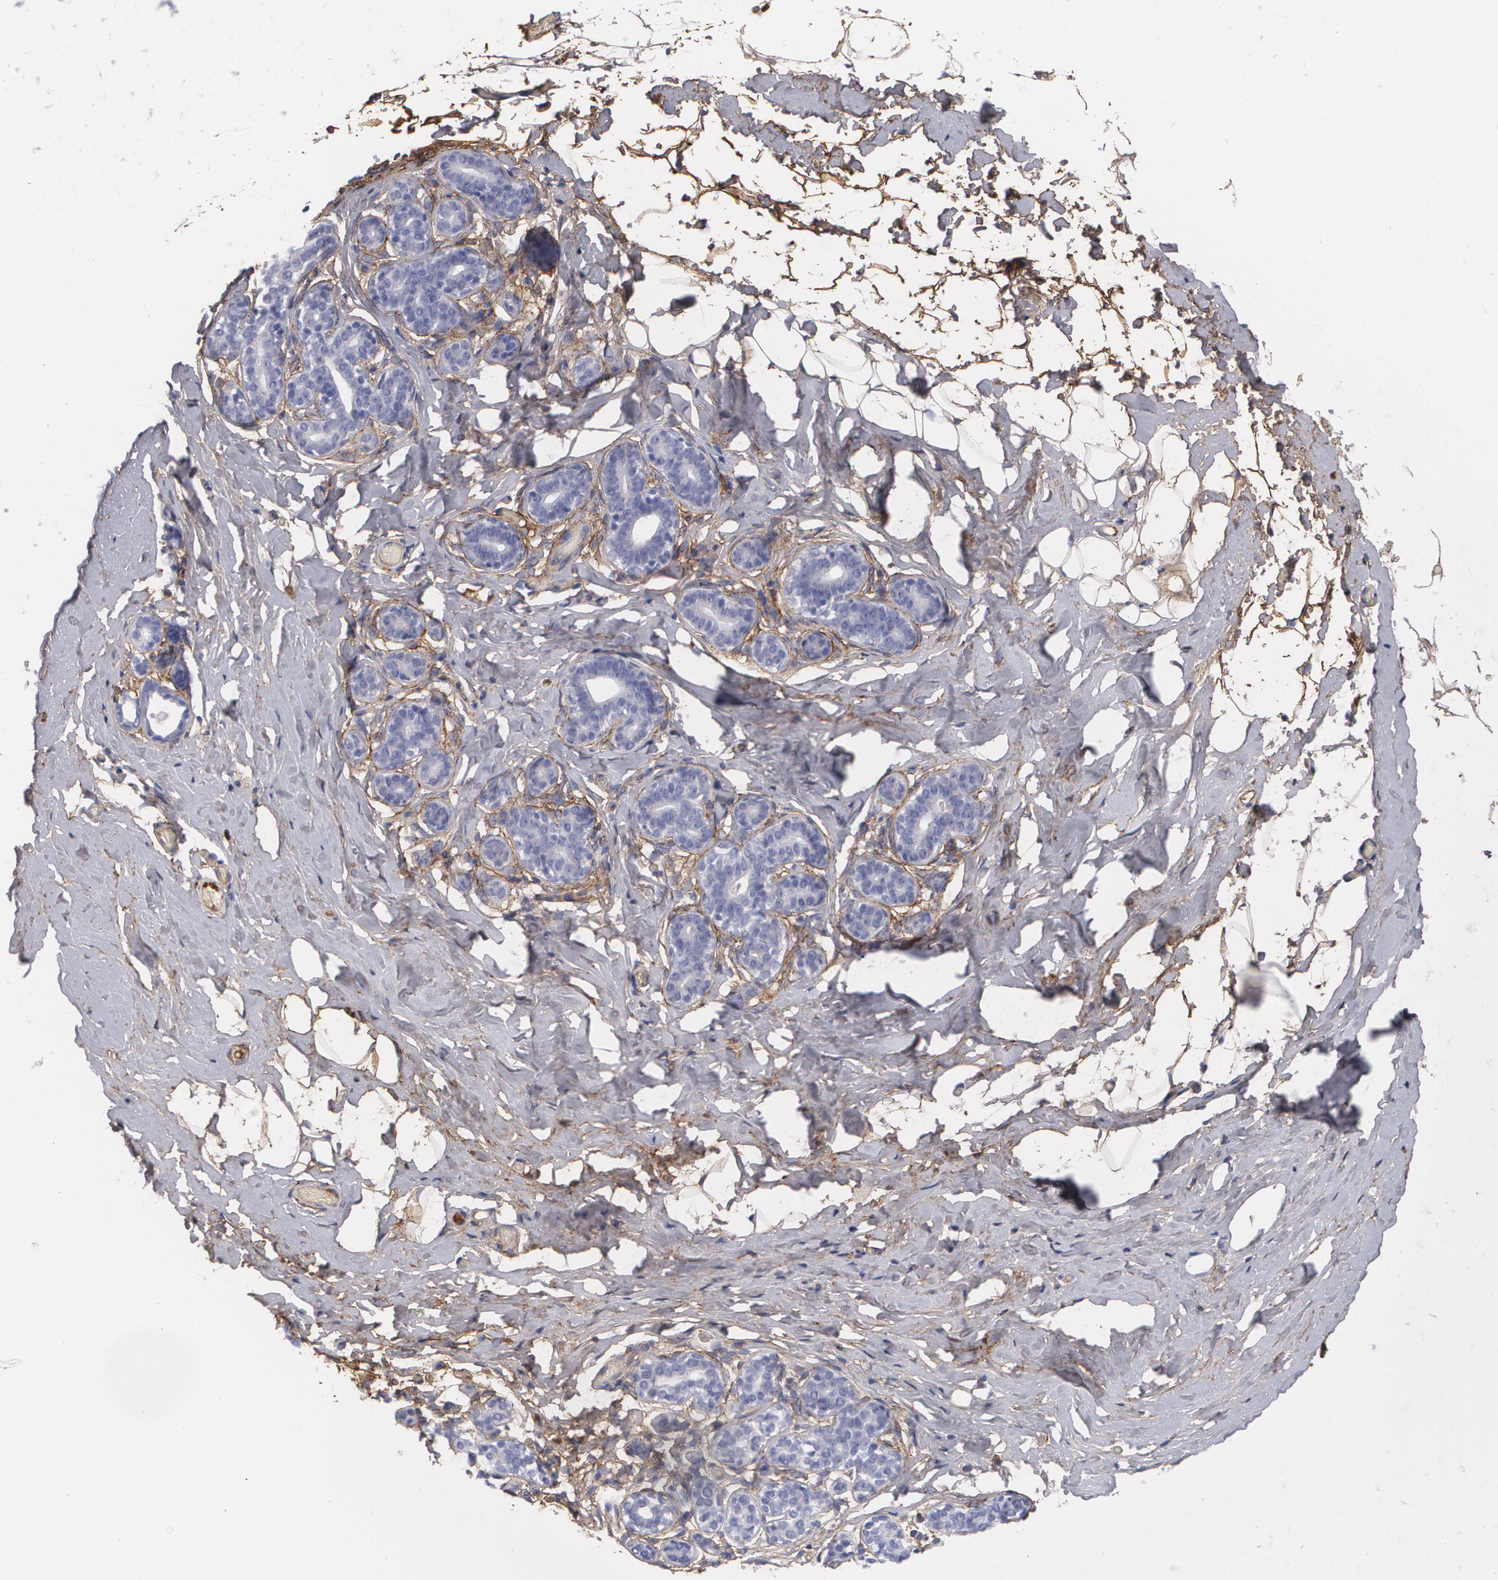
{"staining": {"intensity": "moderate", "quantity": "25%-75%", "location": "cytoplasmic/membranous"}, "tissue": "breast", "cell_type": "Adipocytes", "image_type": "normal", "snomed": [{"axis": "morphology", "description": "Normal tissue, NOS"}, {"axis": "topography", "description": "Breast"}, {"axis": "topography", "description": "Soft tissue"}], "caption": "Immunohistochemical staining of normal human breast reveals medium levels of moderate cytoplasmic/membranous expression in approximately 25%-75% of adipocytes.", "gene": "FBLN1", "patient": {"sex": "female", "age": 75}}